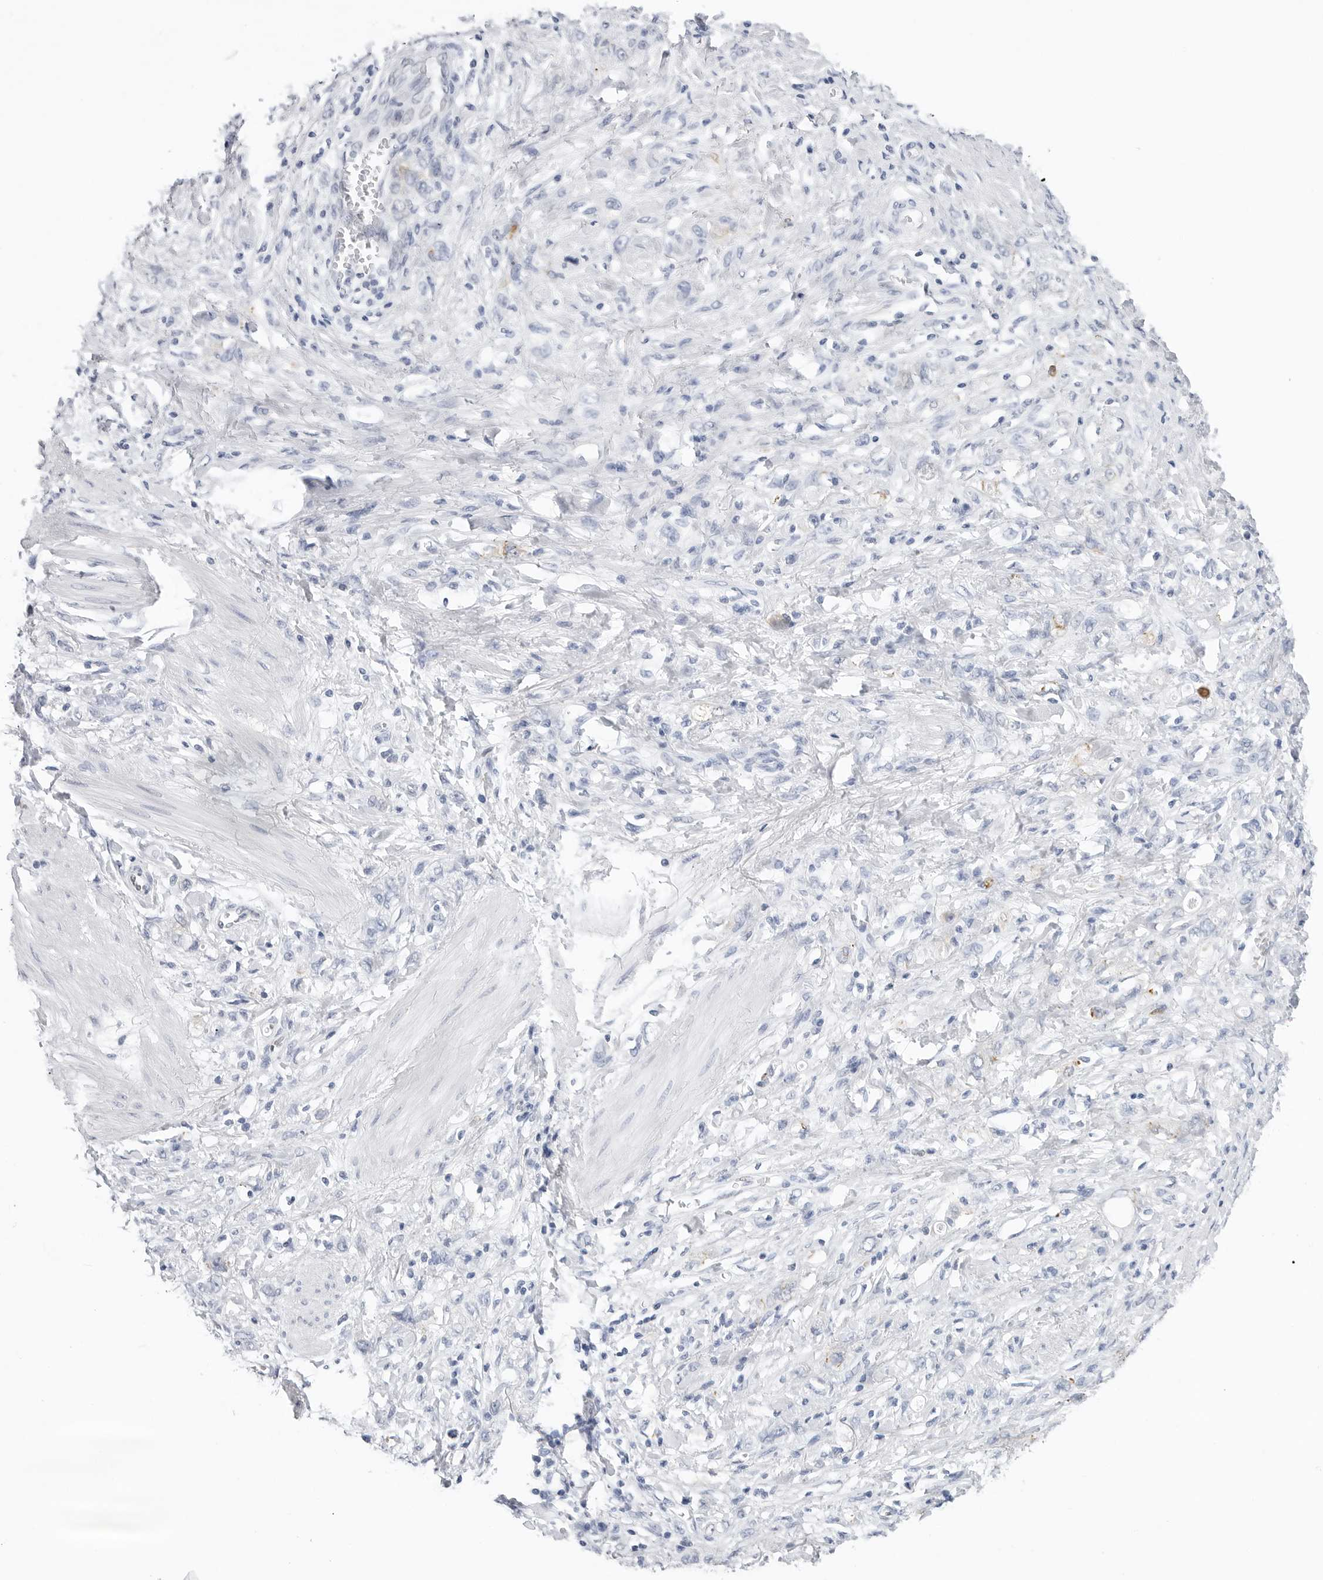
{"staining": {"intensity": "negative", "quantity": "none", "location": "none"}, "tissue": "stomach cancer", "cell_type": "Tumor cells", "image_type": "cancer", "snomed": [{"axis": "morphology", "description": "Adenocarcinoma, NOS"}, {"axis": "topography", "description": "Stomach"}], "caption": "Immunohistochemical staining of human adenocarcinoma (stomach) displays no significant expression in tumor cells.", "gene": "SLC19A1", "patient": {"sex": "female", "age": 76}}